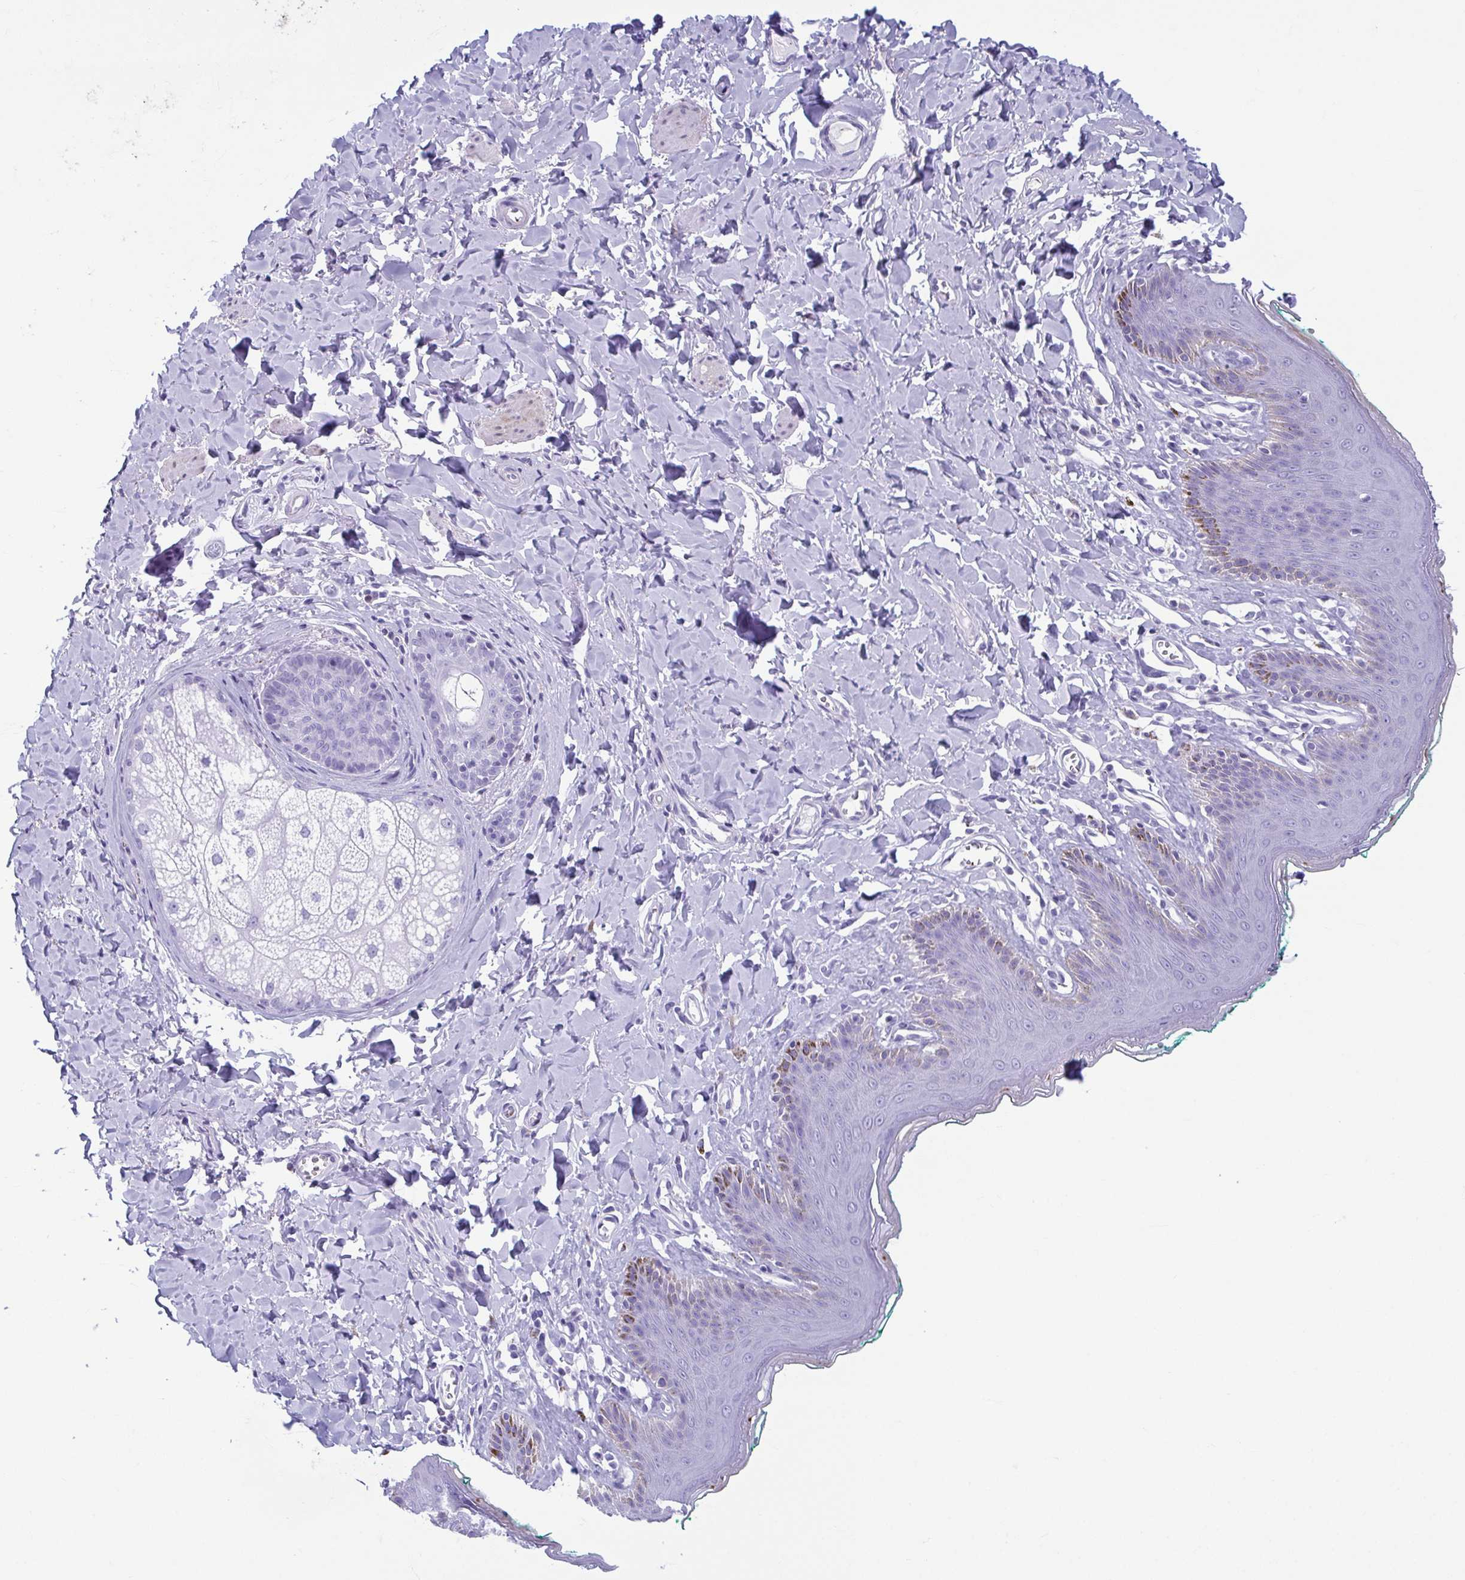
{"staining": {"intensity": "negative", "quantity": "none", "location": "none"}, "tissue": "skin", "cell_type": "Epidermal cells", "image_type": "normal", "snomed": [{"axis": "morphology", "description": "Normal tissue, NOS"}, {"axis": "topography", "description": "Vulva"}, {"axis": "topography", "description": "Peripheral nerve tissue"}], "caption": "Immunohistochemical staining of normal human skin reveals no significant positivity in epidermal cells. Nuclei are stained in blue.", "gene": "TCEAL3", "patient": {"sex": "female", "age": 66}}